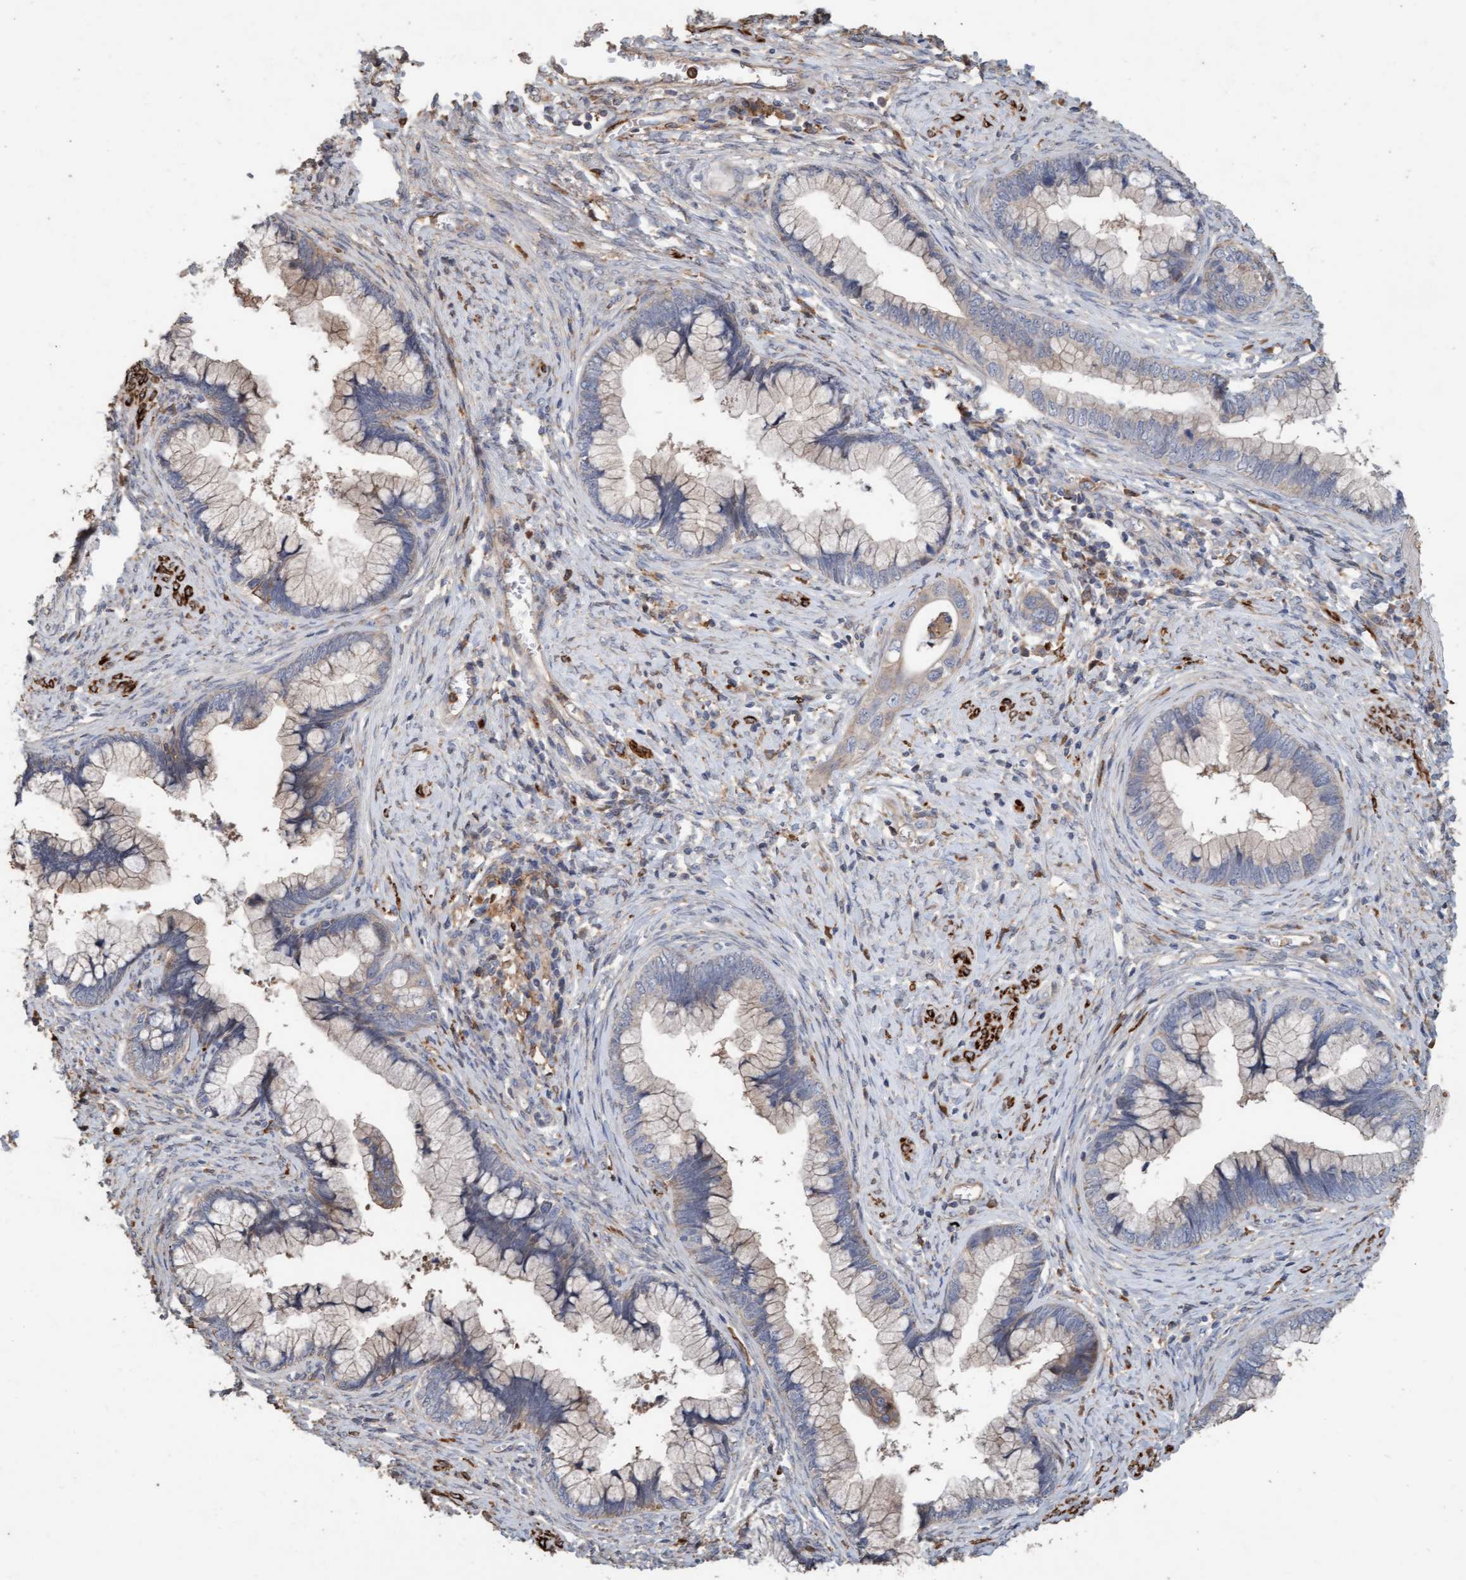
{"staining": {"intensity": "weak", "quantity": "<25%", "location": "cytoplasmic/membranous"}, "tissue": "cervical cancer", "cell_type": "Tumor cells", "image_type": "cancer", "snomed": [{"axis": "morphology", "description": "Adenocarcinoma, NOS"}, {"axis": "topography", "description": "Cervix"}], "caption": "There is no significant staining in tumor cells of cervical cancer.", "gene": "LONRF1", "patient": {"sex": "female", "age": 44}}